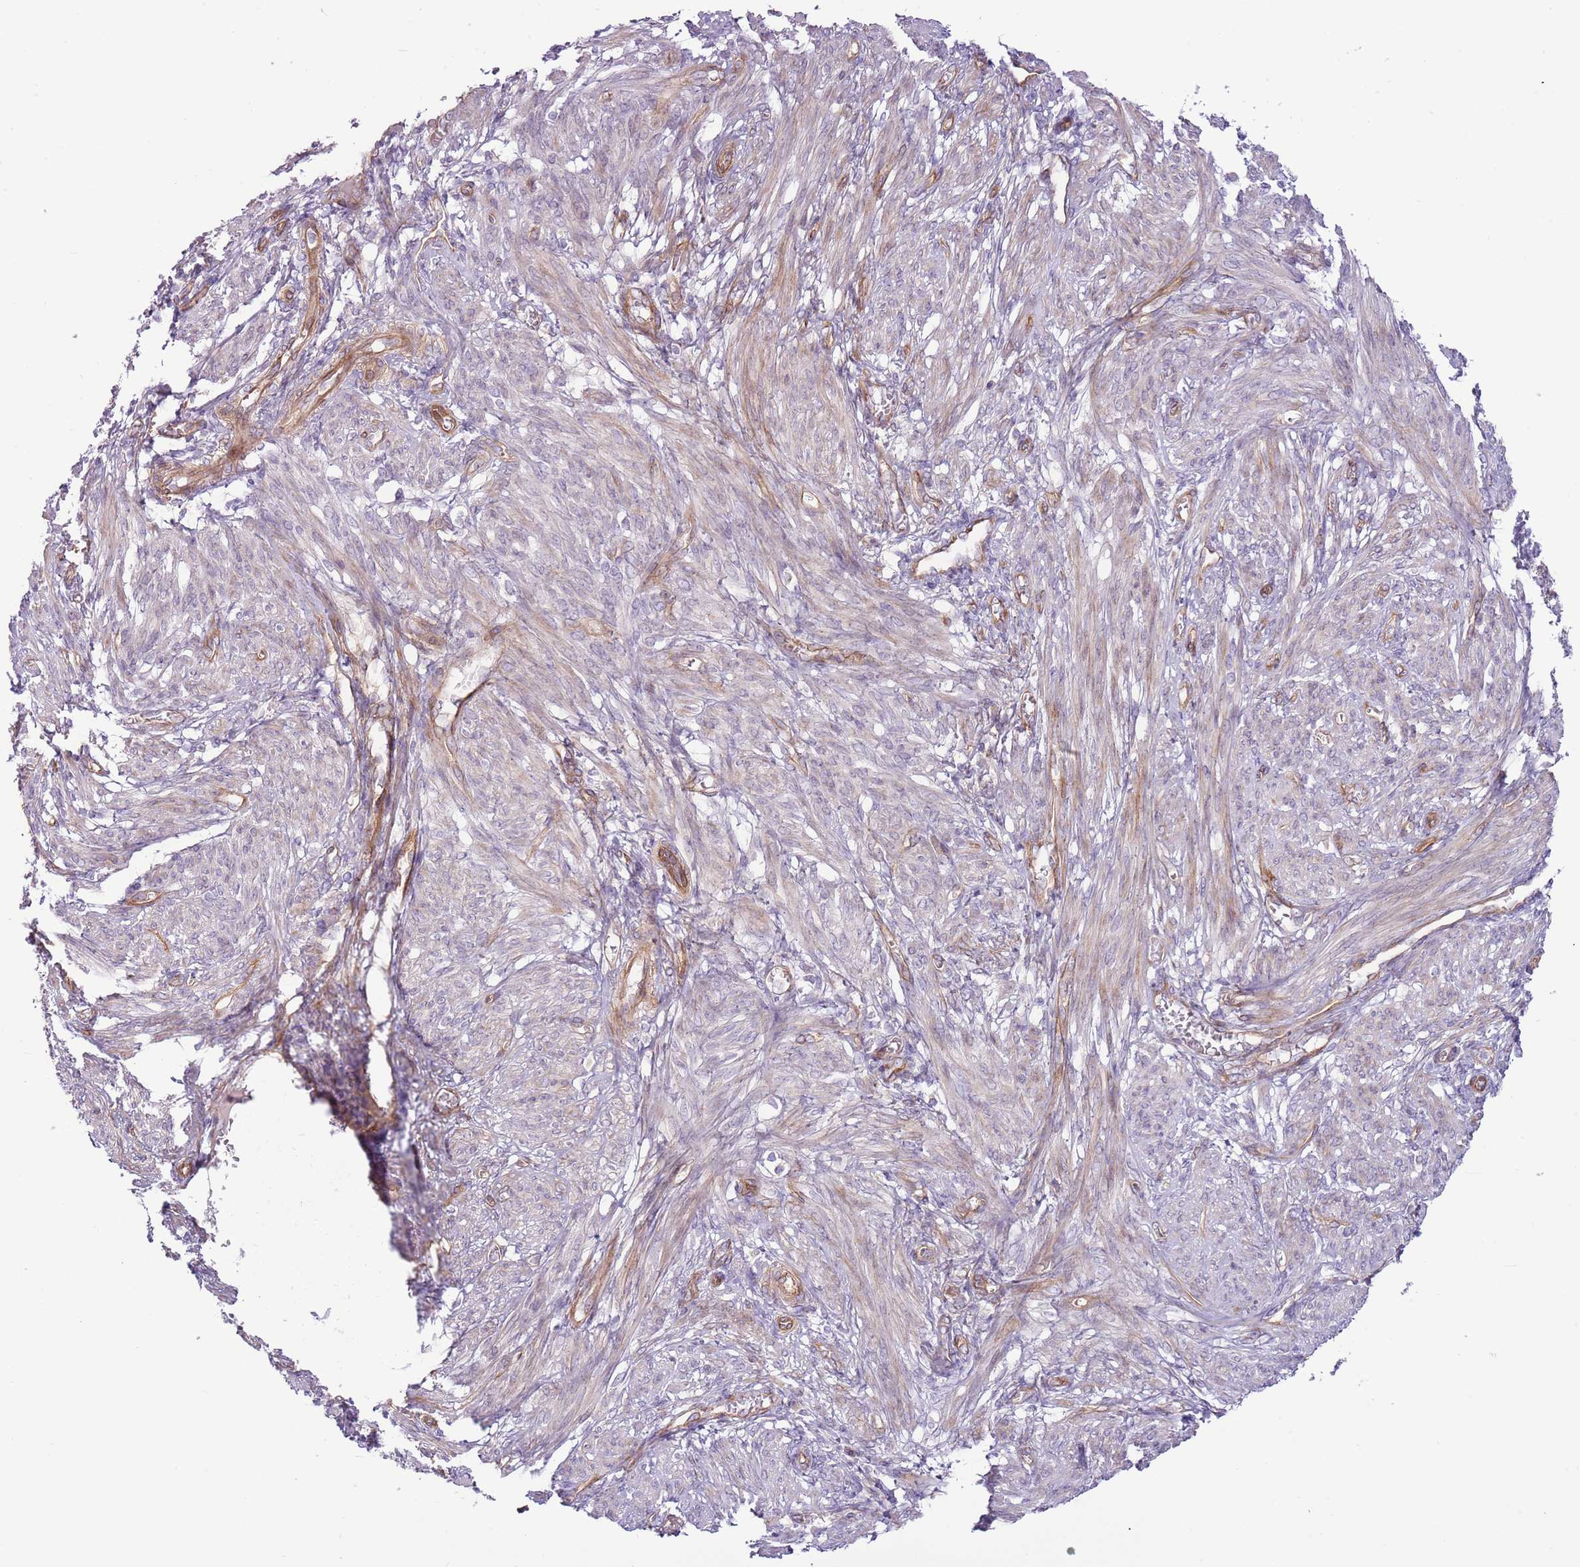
{"staining": {"intensity": "moderate", "quantity": "<25%", "location": "cytoplasmic/membranous"}, "tissue": "smooth muscle", "cell_type": "Smooth muscle cells", "image_type": "normal", "snomed": [{"axis": "morphology", "description": "Normal tissue, NOS"}, {"axis": "topography", "description": "Smooth muscle"}], "caption": "This micrograph reveals benign smooth muscle stained with immunohistochemistry to label a protein in brown. The cytoplasmic/membranous of smooth muscle cells show moderate positivity for the protein. Nuclei are counter-stained blue.", "gene": "MRO", "patient": {"sex": "female", "age": 39}}